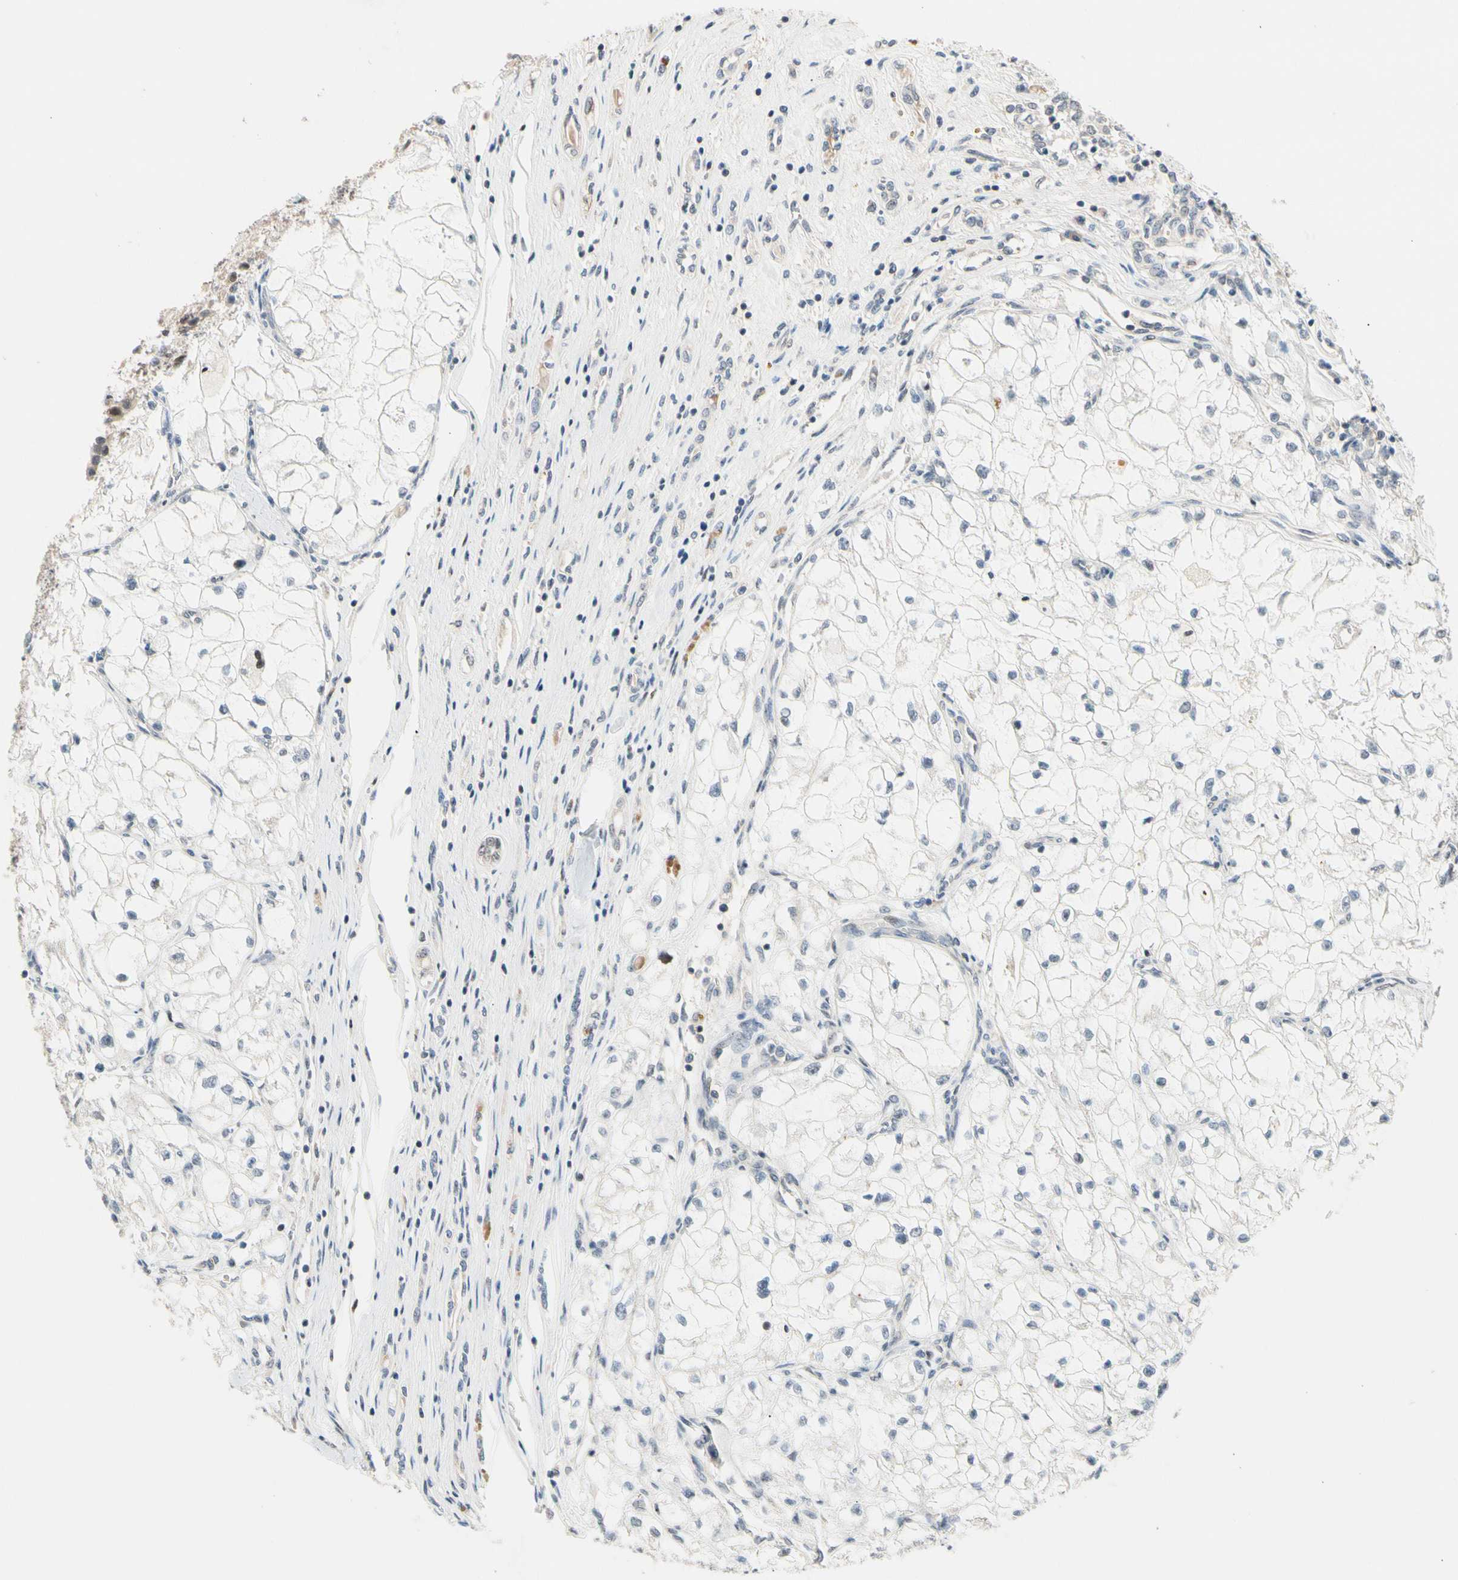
{"staining": {"intensity": "negative", "quantity": "none", "location": "none"}, "tissue": "renal cancer", "cell_type": "Tumor cells", "image_type": "cancer", "snomed": [{"axis": "morphology", "description": "Adenocarcinoma, NOS"}, {"axis": "topography", "description": "Kidney"}], "caption": "Tumor cells show no significant protein staining in renal cancer.", "gene": "NGEF", "patient": {"sex": "female", "age": 70}}